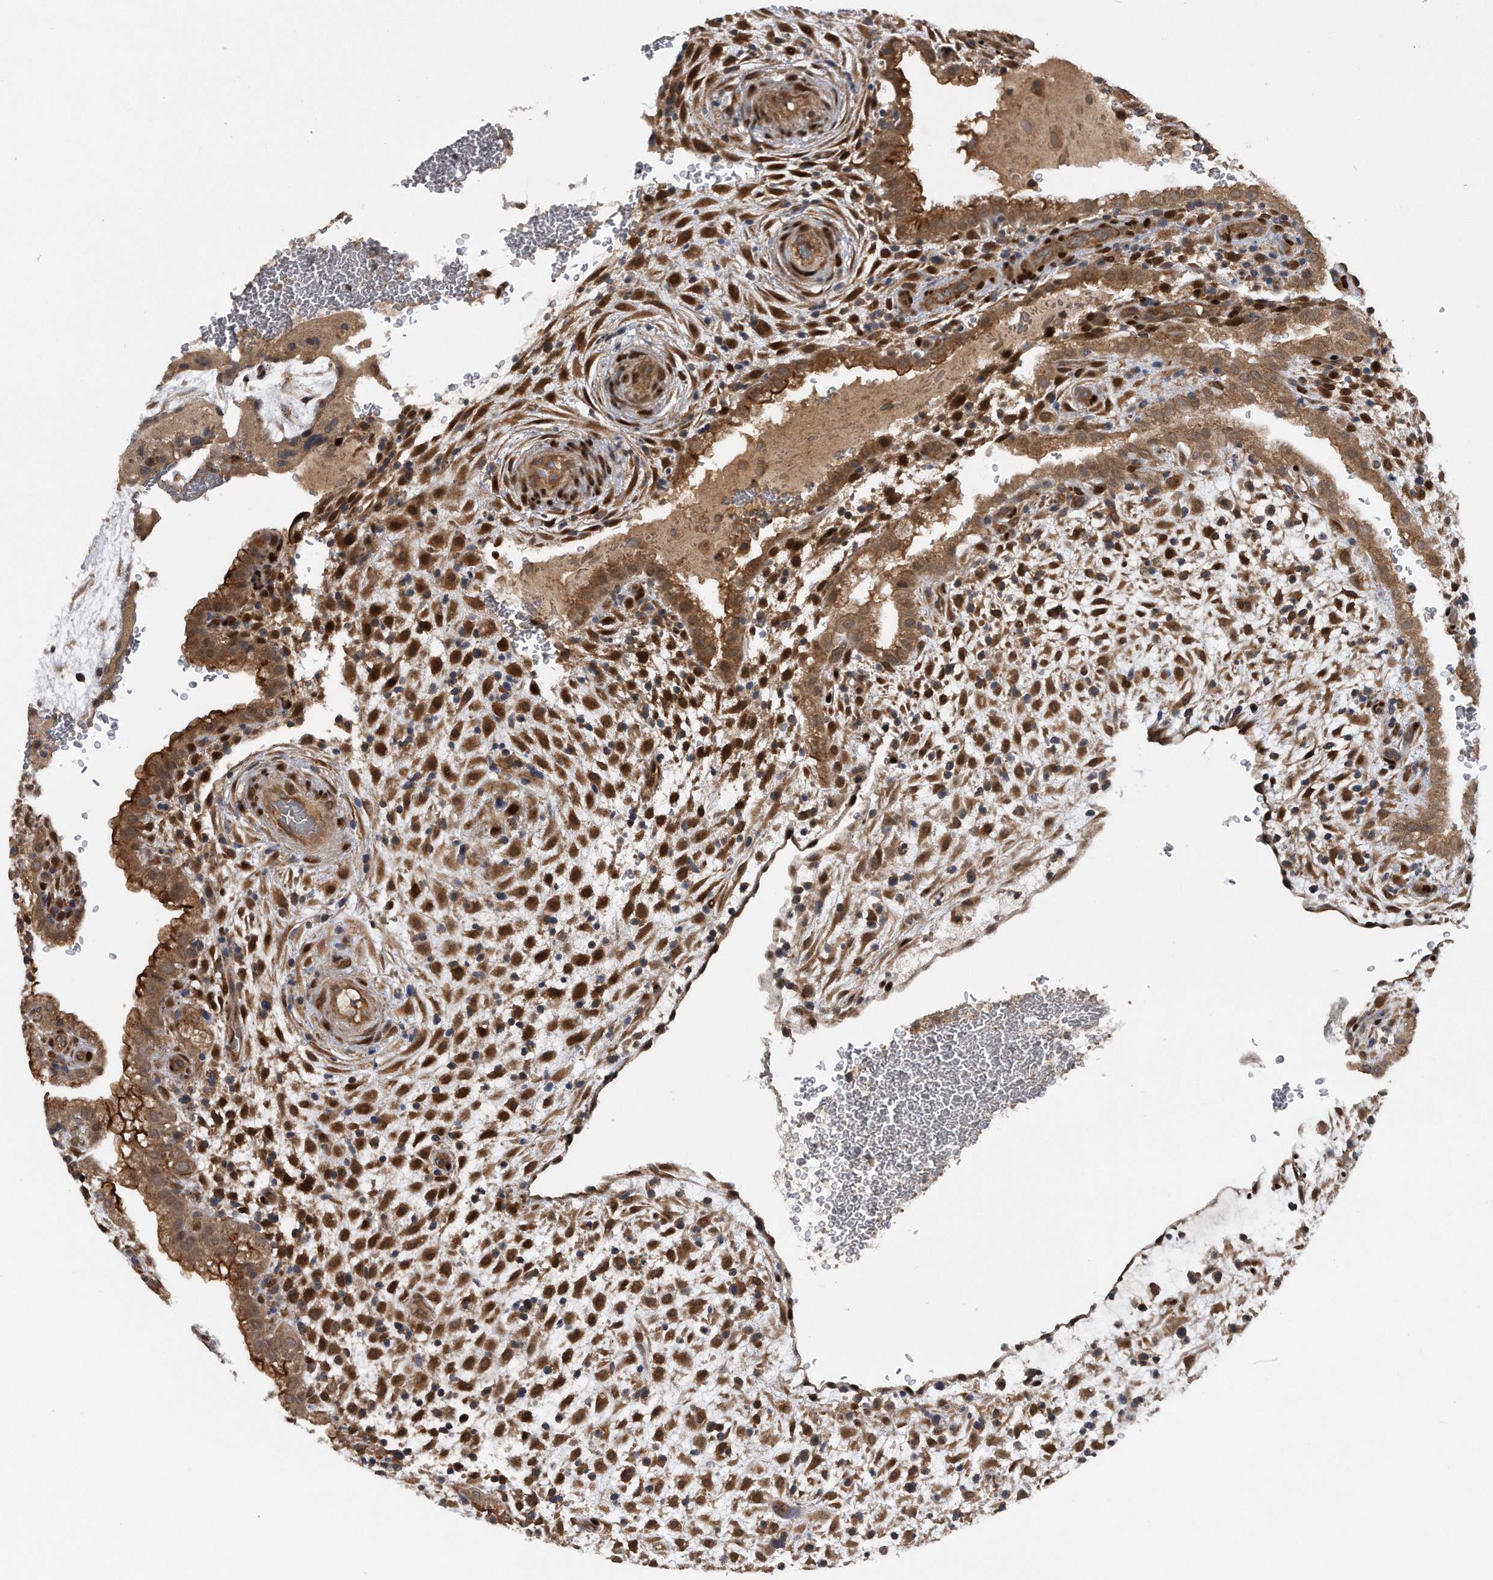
{"staining": {"intensity": "strong", "quantity": ">75%", "location": "cytoplasmic/membranous"}, "tissue": "placenta", "cell_type": "Decidual cells", "image_type": "normal", "snomed": [{"axis": "morphology", "description": "Normal tissue, NOS"}, {"axis": "topography", "description": "Placenta"}], "caption": "Immunohistochemical staining of benign human placenta displays high levels of strong cytoplasmic/membranous expression in approximately >75% of decidual cells.", "gene": "ZNF79", "patient": {"sex": "female", "age": 35}}